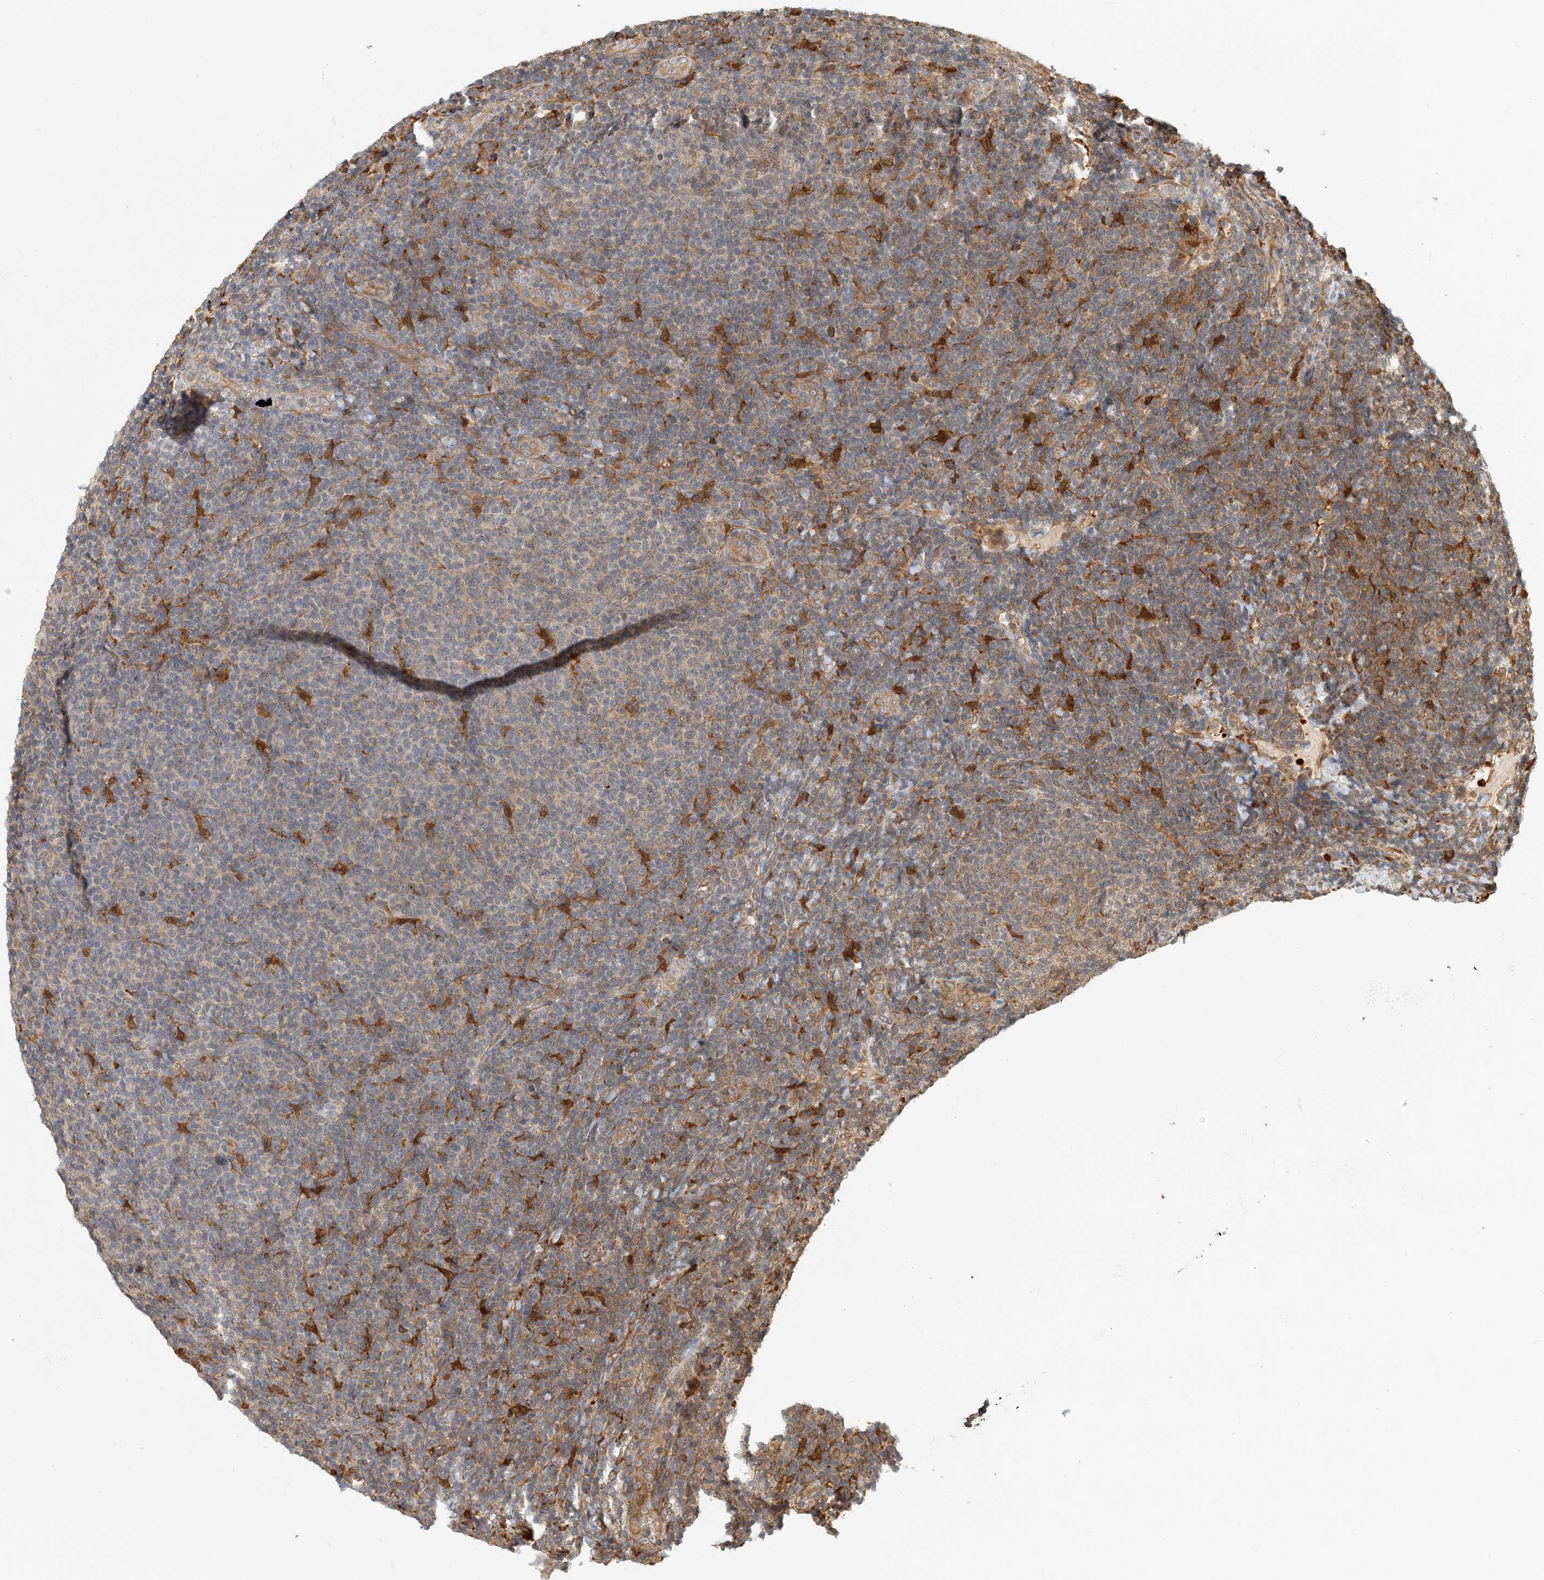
{"staining": {"intensity": "negative", "quantity": "none", "location": "none"}, "tissue": "lymphoma", "cell_type": "Tumor cells", "image_type": "cancer", "snomed": [{"axis": "morphology", "description": "Malignant lymphoma, non-Hodgkin's type, Low grade"}, {"axis": "topography", "description": "Lymph node"}], "caption": "Tumor cells are negative for protein expression in human malignant lymphoma, non-Hodgkin's type (low-grade).", "gene": "HNMT", "patient": {"sex": "male", "age": 66}}